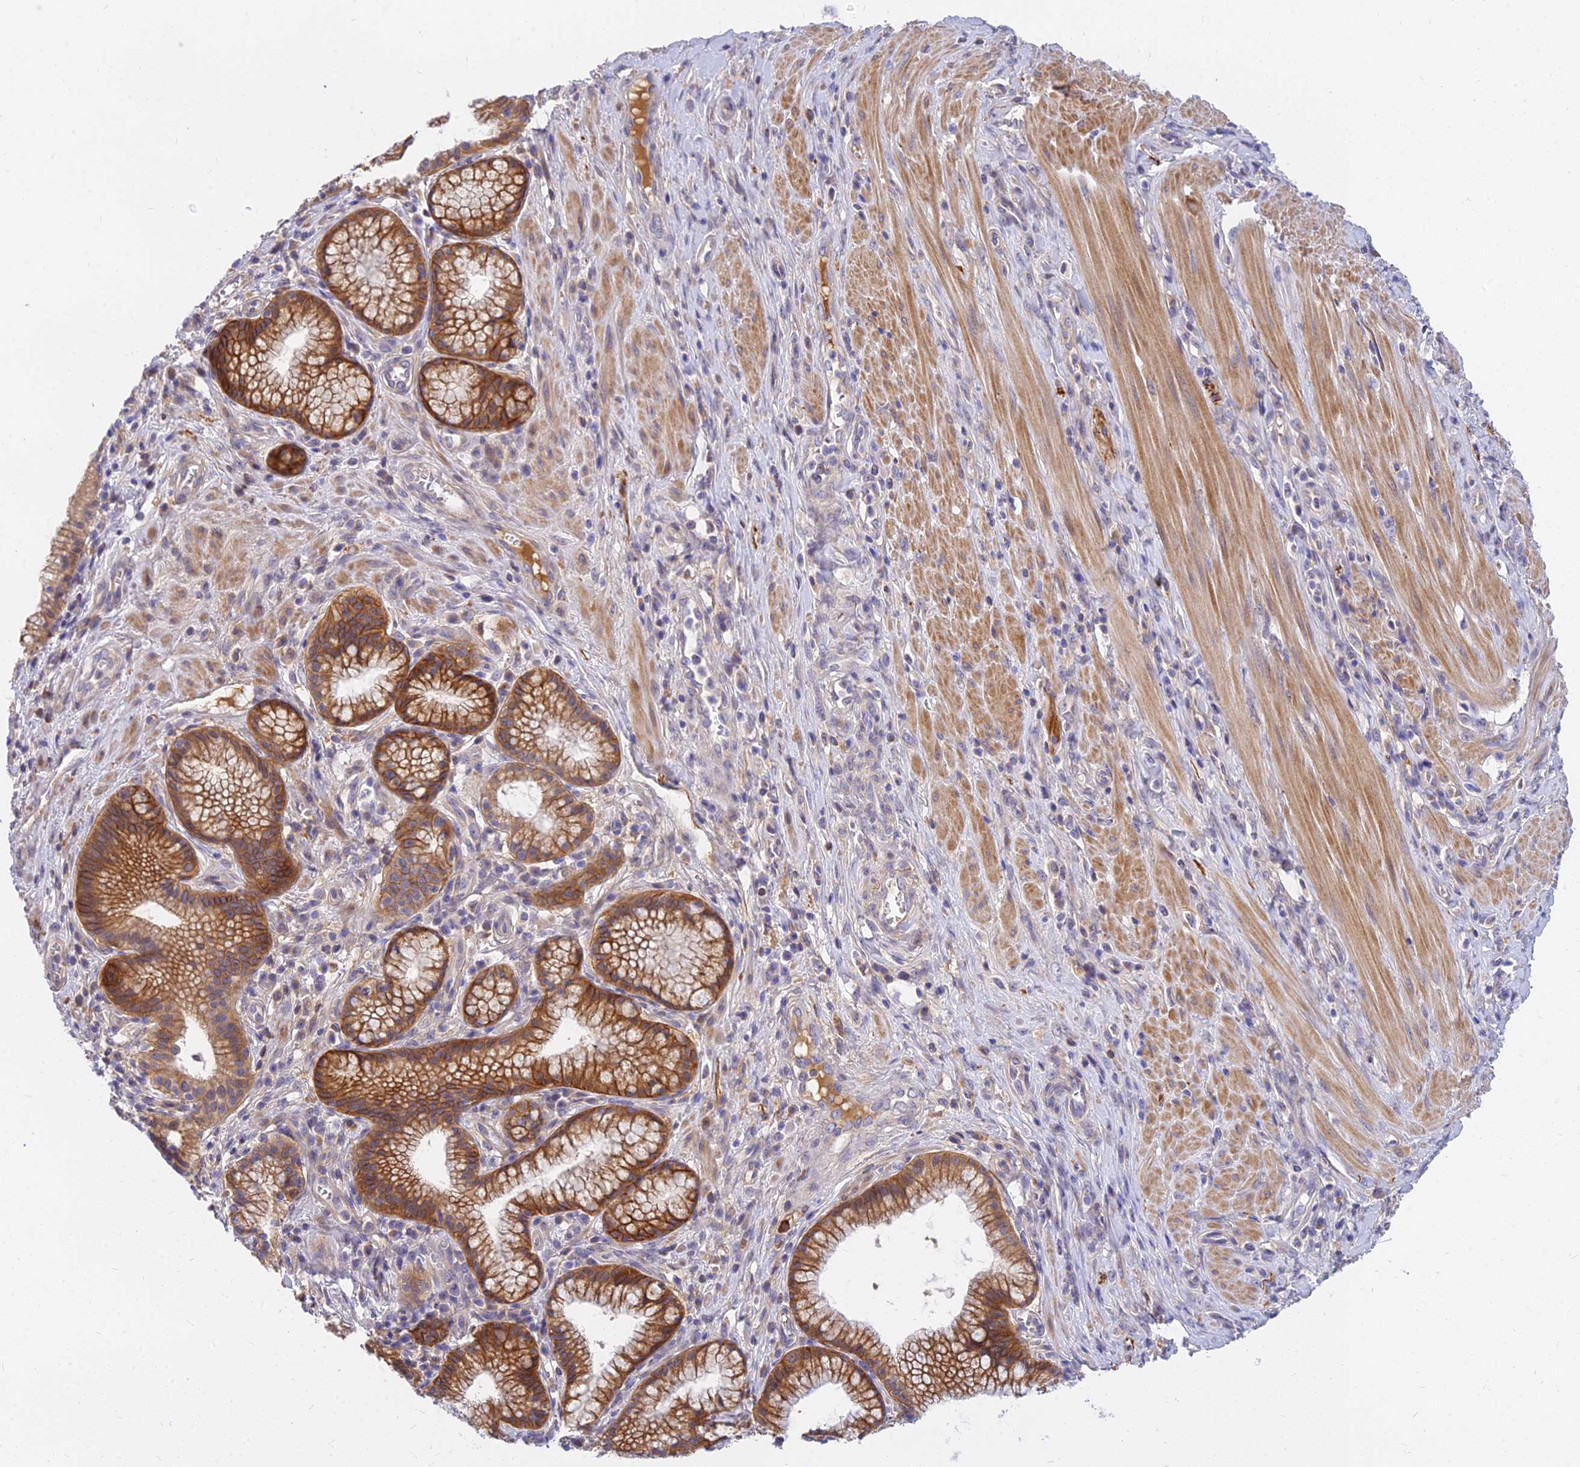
{"staining": {"intensity": "moderate", "quantity": ">75%", "location": "cytoplasmic/membranous"}, "tissue": "pancreatic cancer", "cell_type": "Tumor cells", "image_type": "cancer", "snomed": [{"axis": "morphology", "description": "Adenocarcinoma, NOS"}, {"axis": "topography", "description": "Pancreas"}], "caption": "IHC micrograph of pancreatic cancer stained for a protein (brown), which demonstrates medium levels of moderate cytoplasmic/membranous staining in about >75% of tumor cells.", "gene": "ANKS4B", "patient": {"sex": "male", "age": 72}}